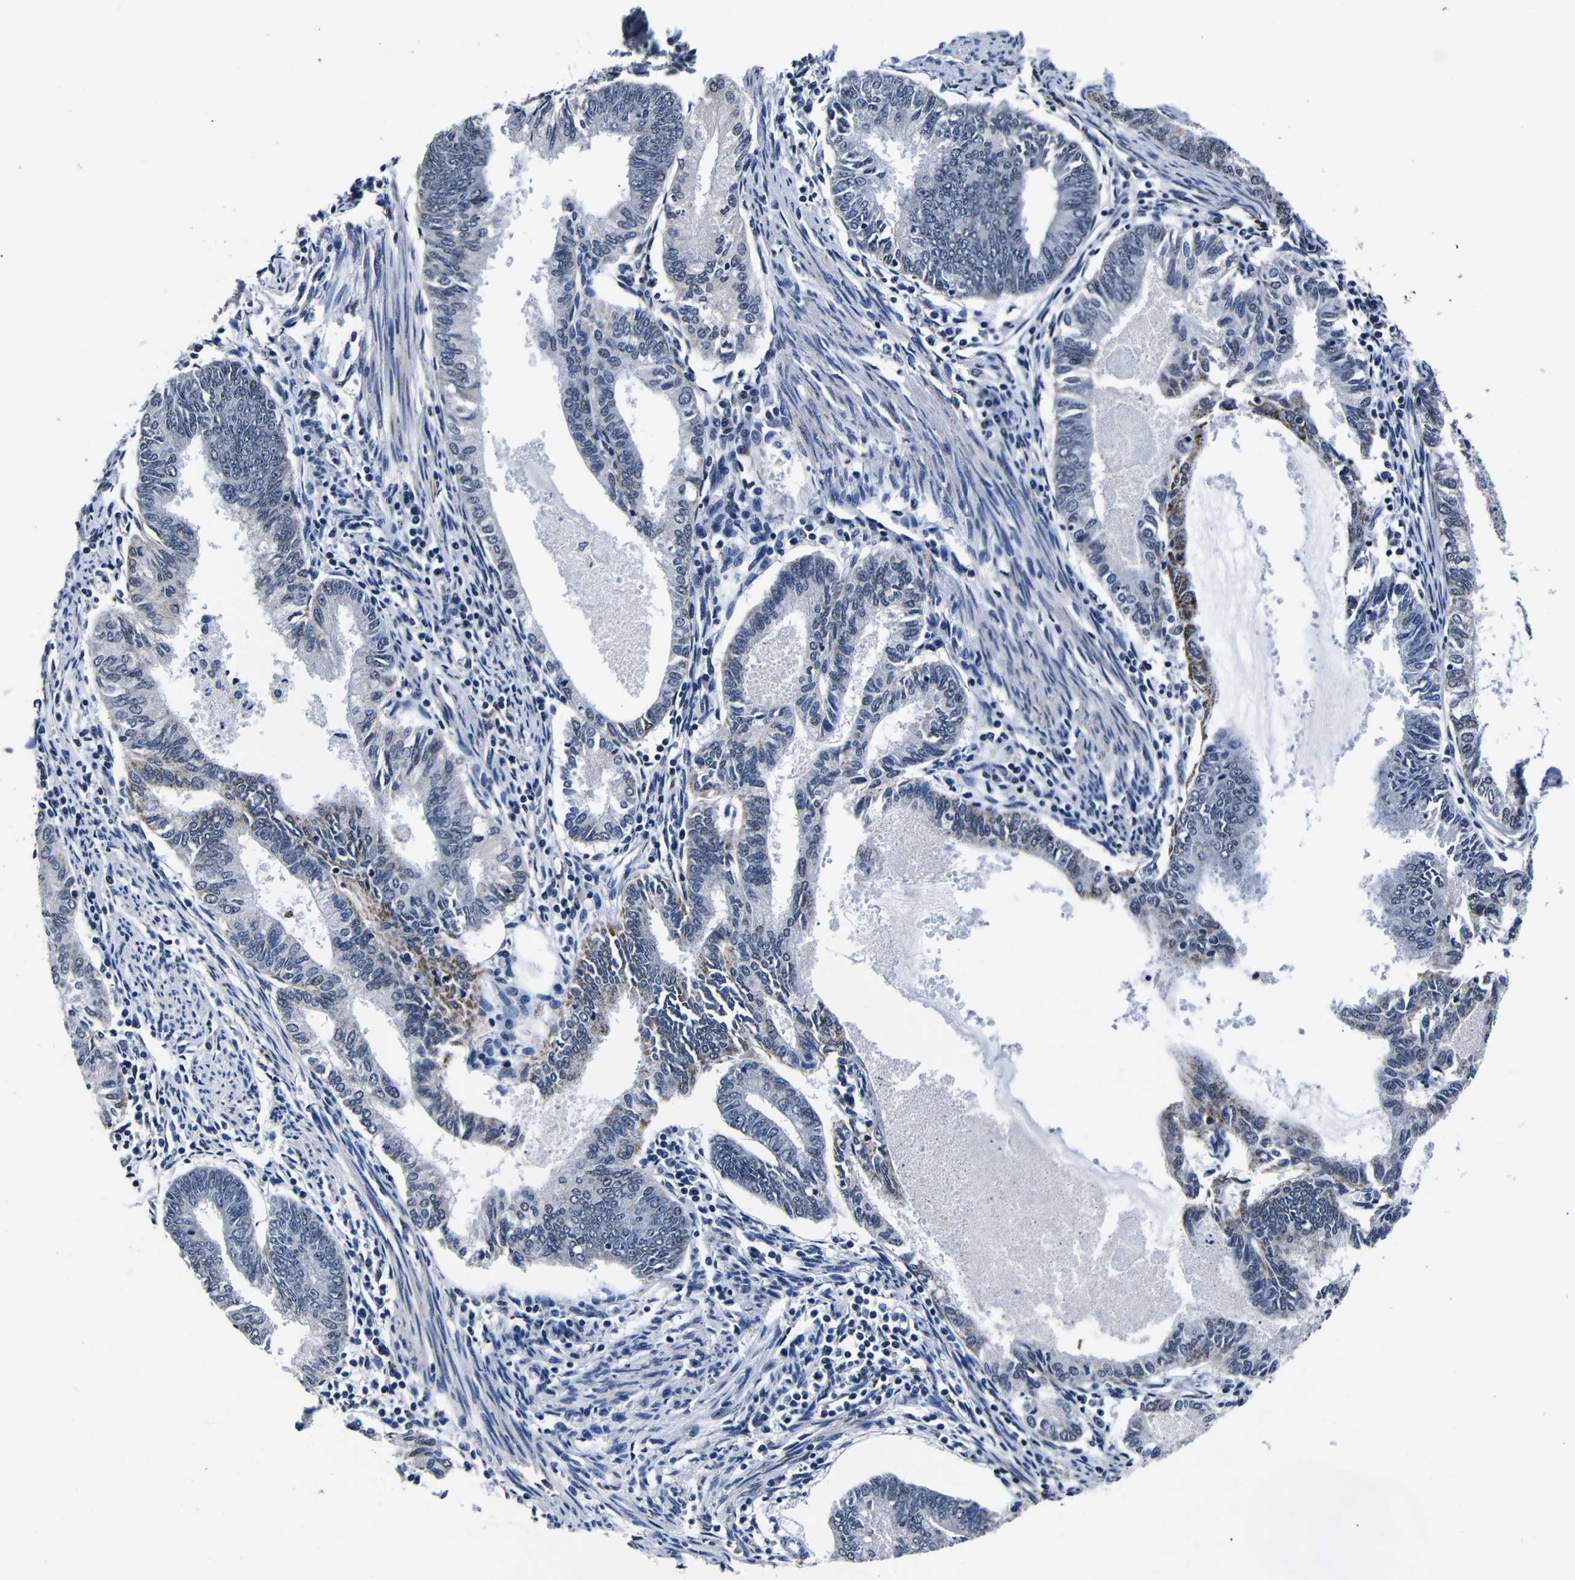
{"staining": {"intensity": "moderate", "quantity": "<25%", "location": "cytoplasmic/membranous"}, "tissue": "endometrial cancer", "cell_type": "Tumor cells", "image_type": "cancer", "snomed": [{"axis": "morphology", "description": "Adenocarcinoma, NOS"}, {"axis": "topography", "description": "Endometrium"}], "caption": "Protein staining demonstrates moderate cytoplasmic/membranous expression in about <25% of tumor cells in adenocarcinoma (endometrial).", "gene": "DEPP1", "patient": {"sex": "female", "age": 86}}